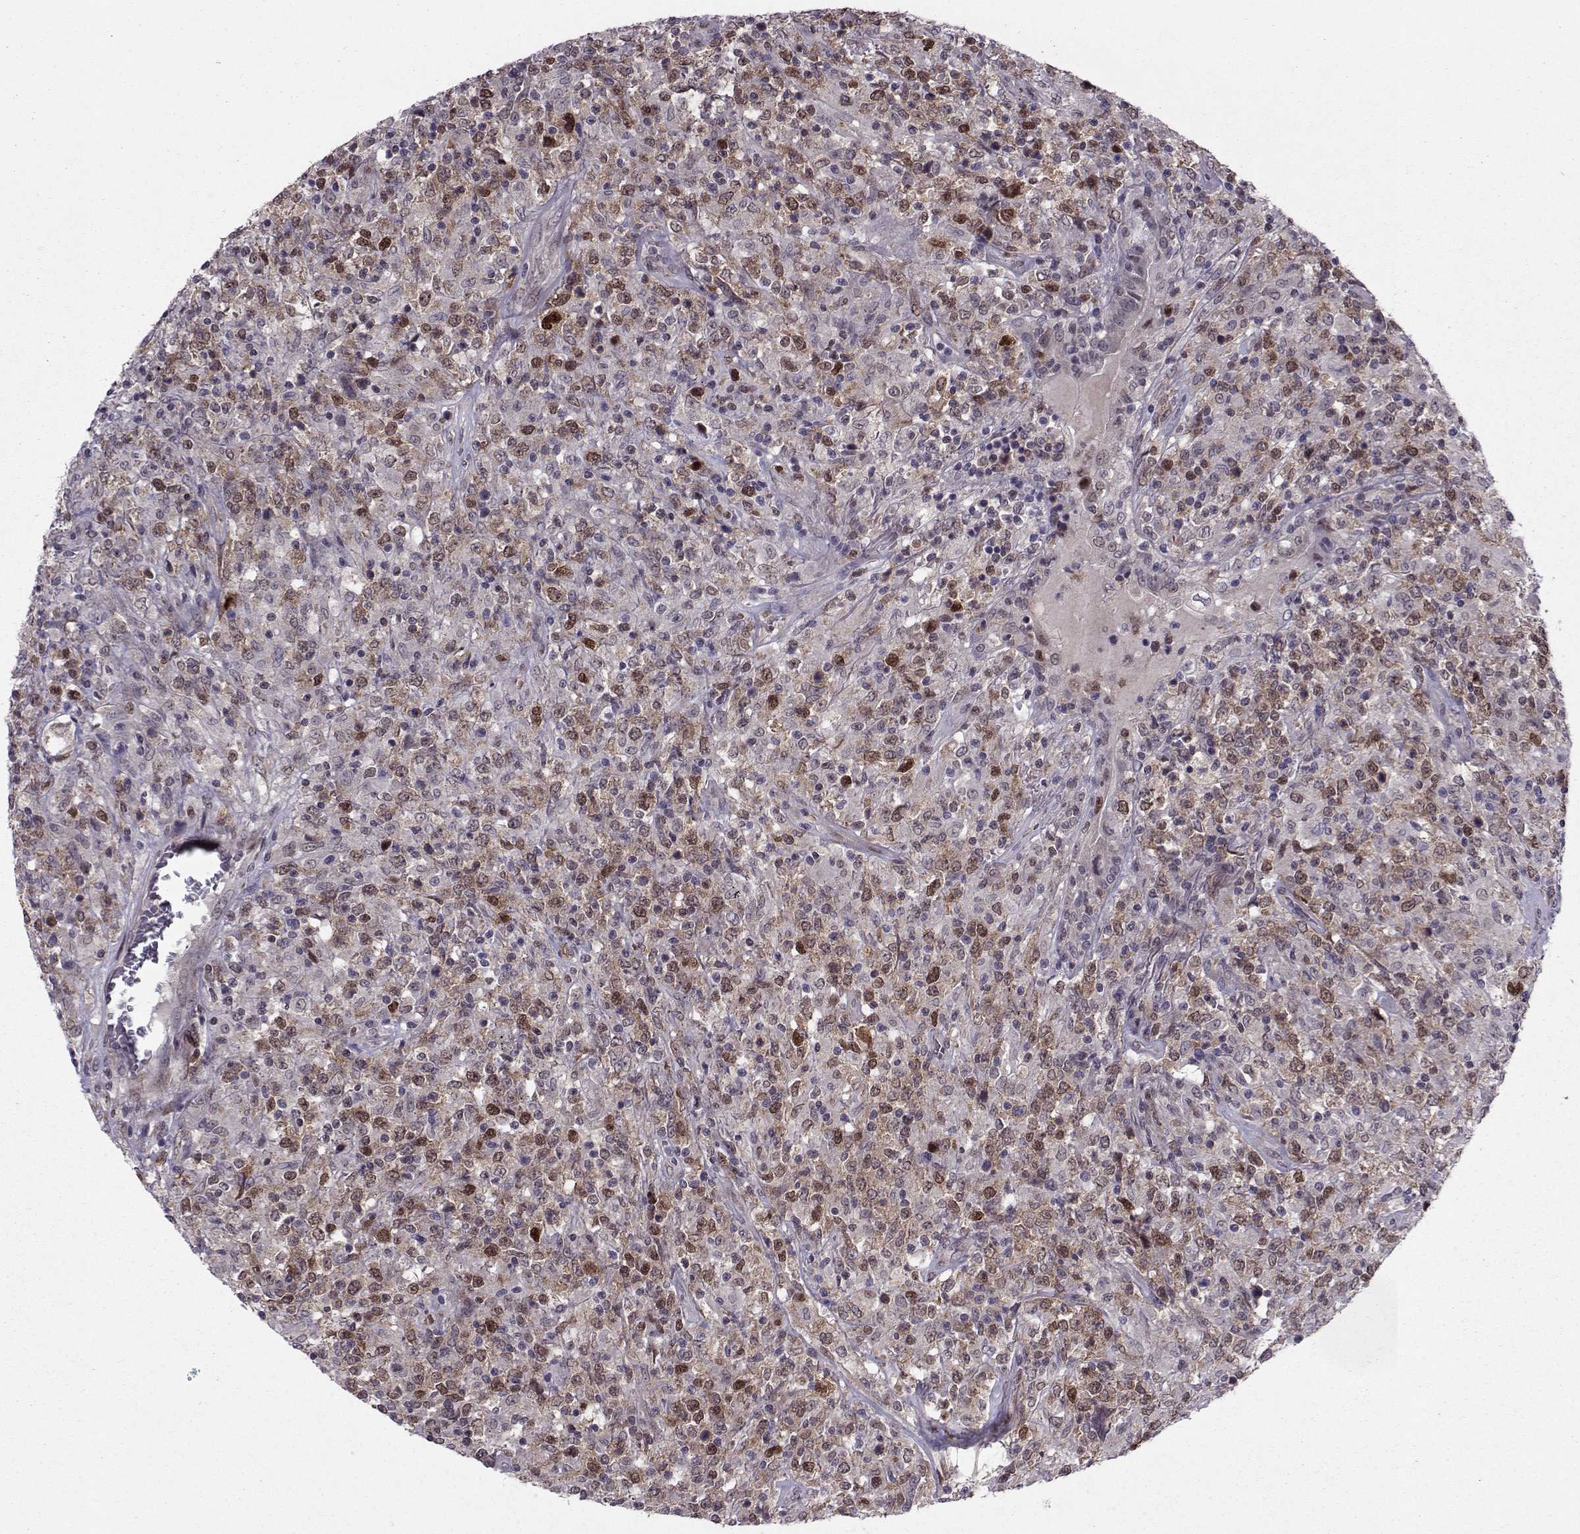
{"staining": {"intensity": "moderate", "quantity": "<25%", "location": "cytoplasmic/membranous"}, "tissue": "lymphoma", "cell_type": "Tumor cells", "image_type": "cancer", "snomed": [{"axis": "morphology", "description": "Malignant lymphoma, non-Hodgkin's type, High grade"}, {"axis": "topography", "description": "Lung"}], "caption": "An immunohistochemistry image of tumor tissue is shown. Protein staining in brown labels moderate cytoplasmic/membranous positivity in lymphoma within tumor cells.", "gene": "CDK4", "patient": {"sex": "male", "age": 79}}